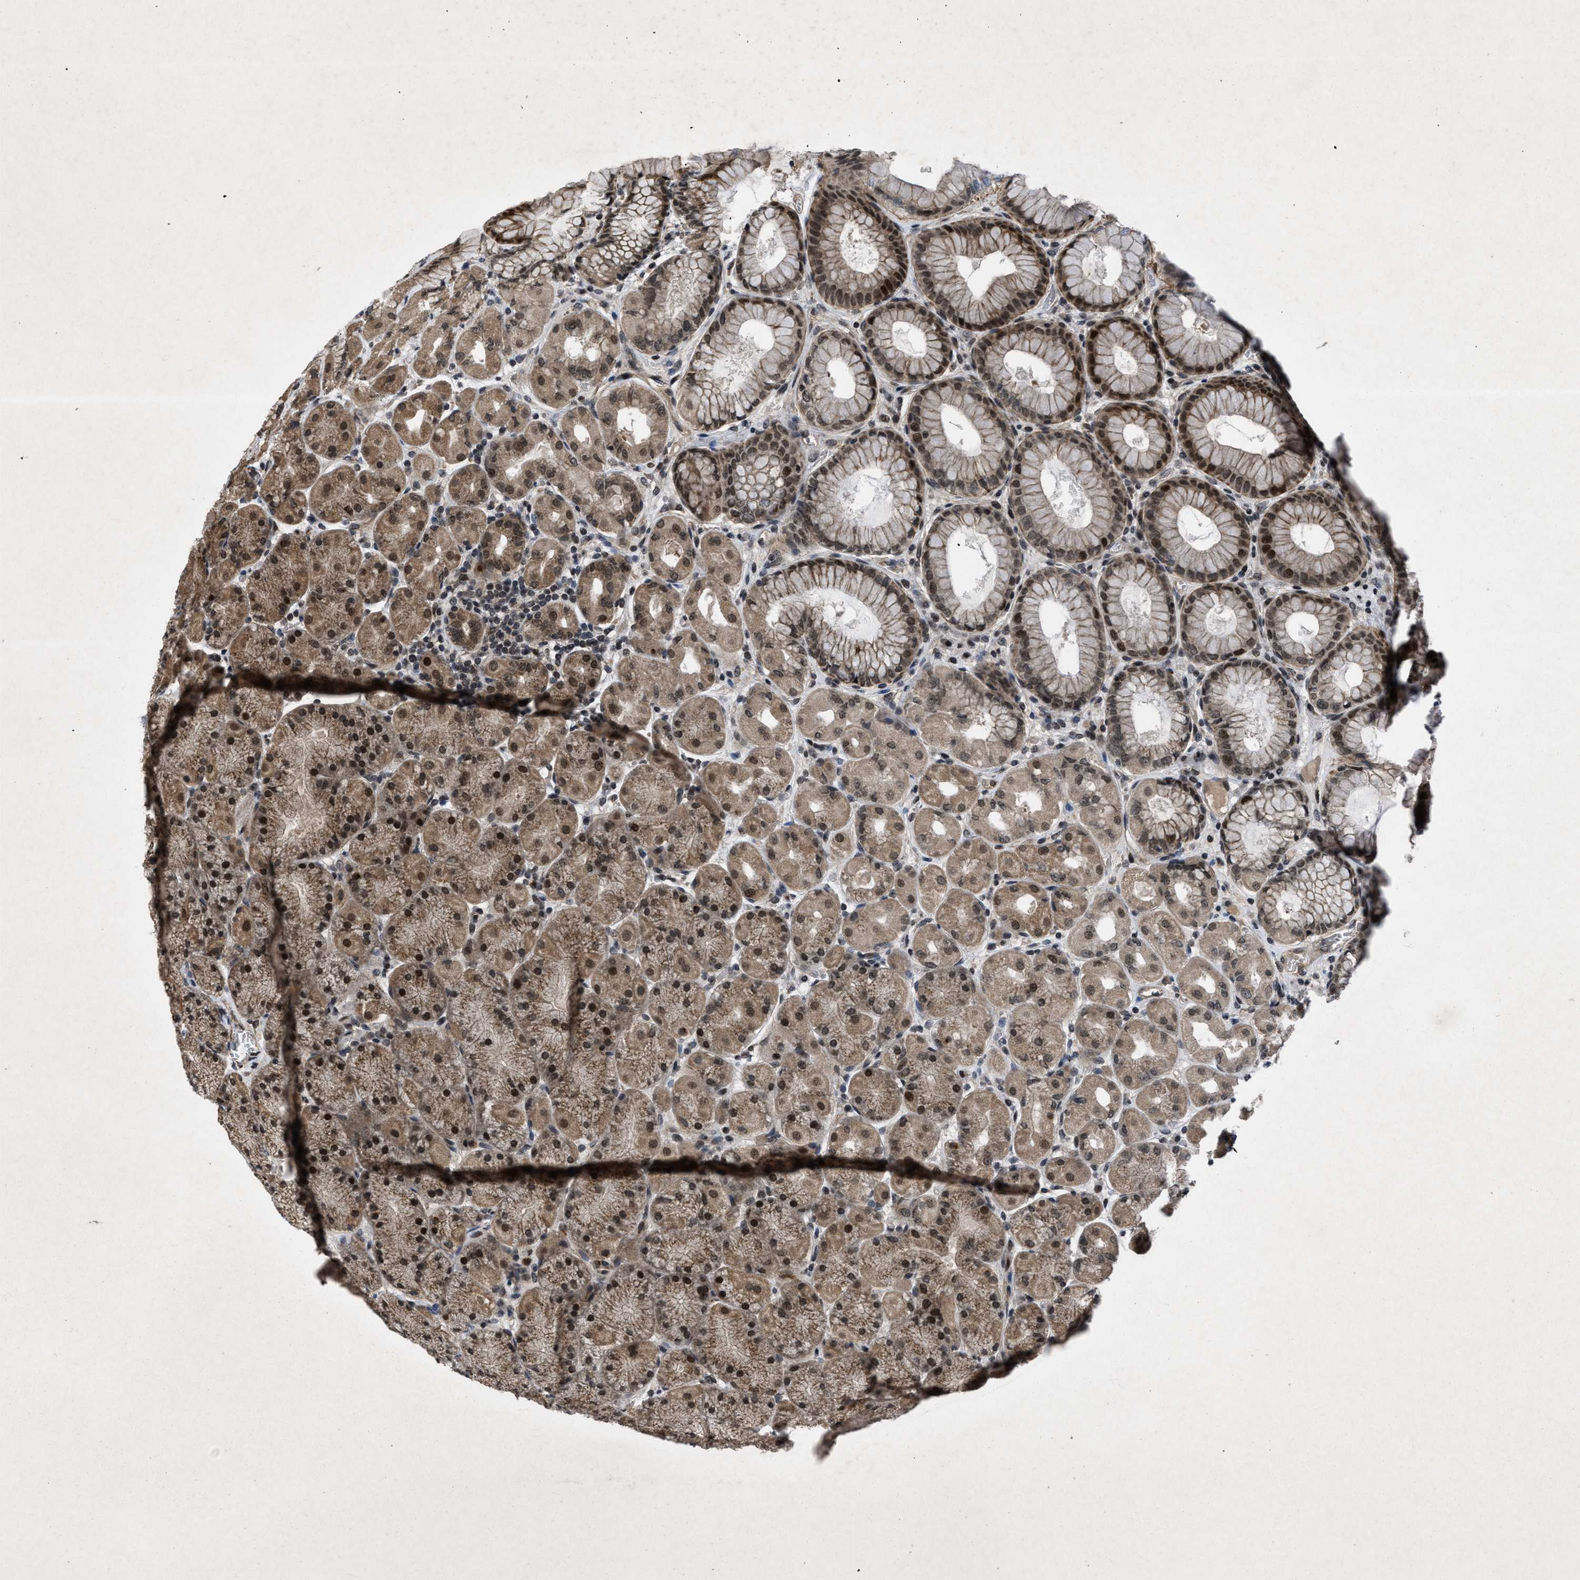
{"staining": {"intensity": "moderate", "quantity": ">75%", "location": "cytoplasmic/membranous,nuclear"}, "tissue": "stomach", "cell_type": "Glandular cells", "image_type": "normal", "snomed": [{"axis": "morphology", "description": "Normal tissue, NOS"}, {"axis": "topography", "description": "Stomach, upper"}], "caption": "IHC (DAB) staining of normal stomach reveals moderate cytoplasmic/membranous,nuclear protein positivity in about >75% of glandular cells. The staining was performed using DAB (3,3'-diaminobenzidine), with brown indicating positive protein expression. Nuclei are stained blue with hematoxylin.", "gene": "ZNHIT1", "patient": {"sex": "female", "age": 56}}